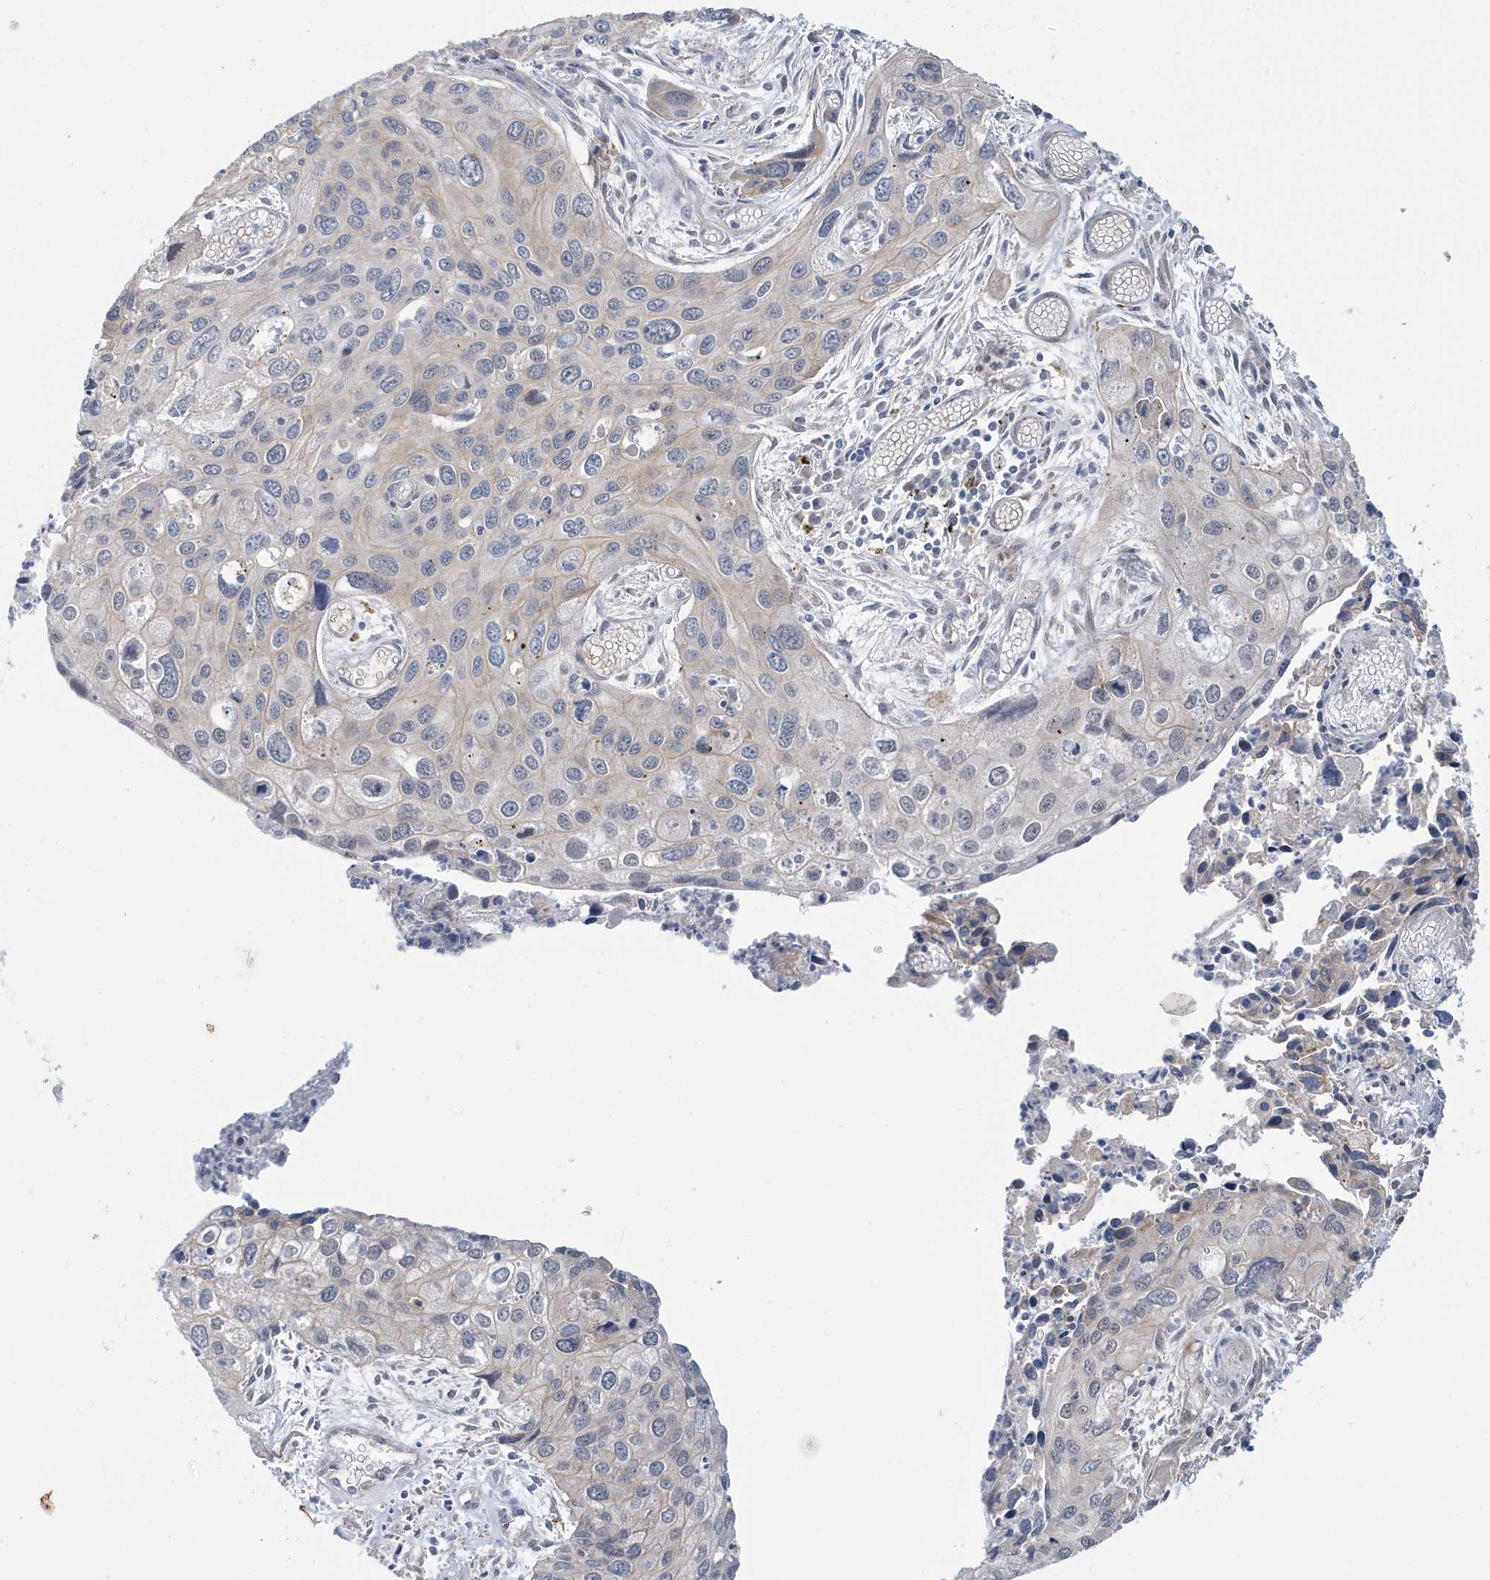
{"staining": {"intensity": "weak", "quantity": "<25%", "location": "cytoplasmic/membranous"}, "tissue": "cervical cancer", "cell_type": "Tumor cells", "image_type": "cancer", "snomed": [{"axis": "morphology", "description": "Squamous cell carcinoma, NOS"}, {"axis": "topography", "description": "Cervix"}], "caption": "A high-resolution image shows immunohistochemistry staining of cervical cancer (squamous cell carcinoma), which displays no significant expression in tumor cells. (DAB IHC with hematoxylin counter stain).", "gene": "ZNF654", "patient": {"sex": "female", "age": 55}}